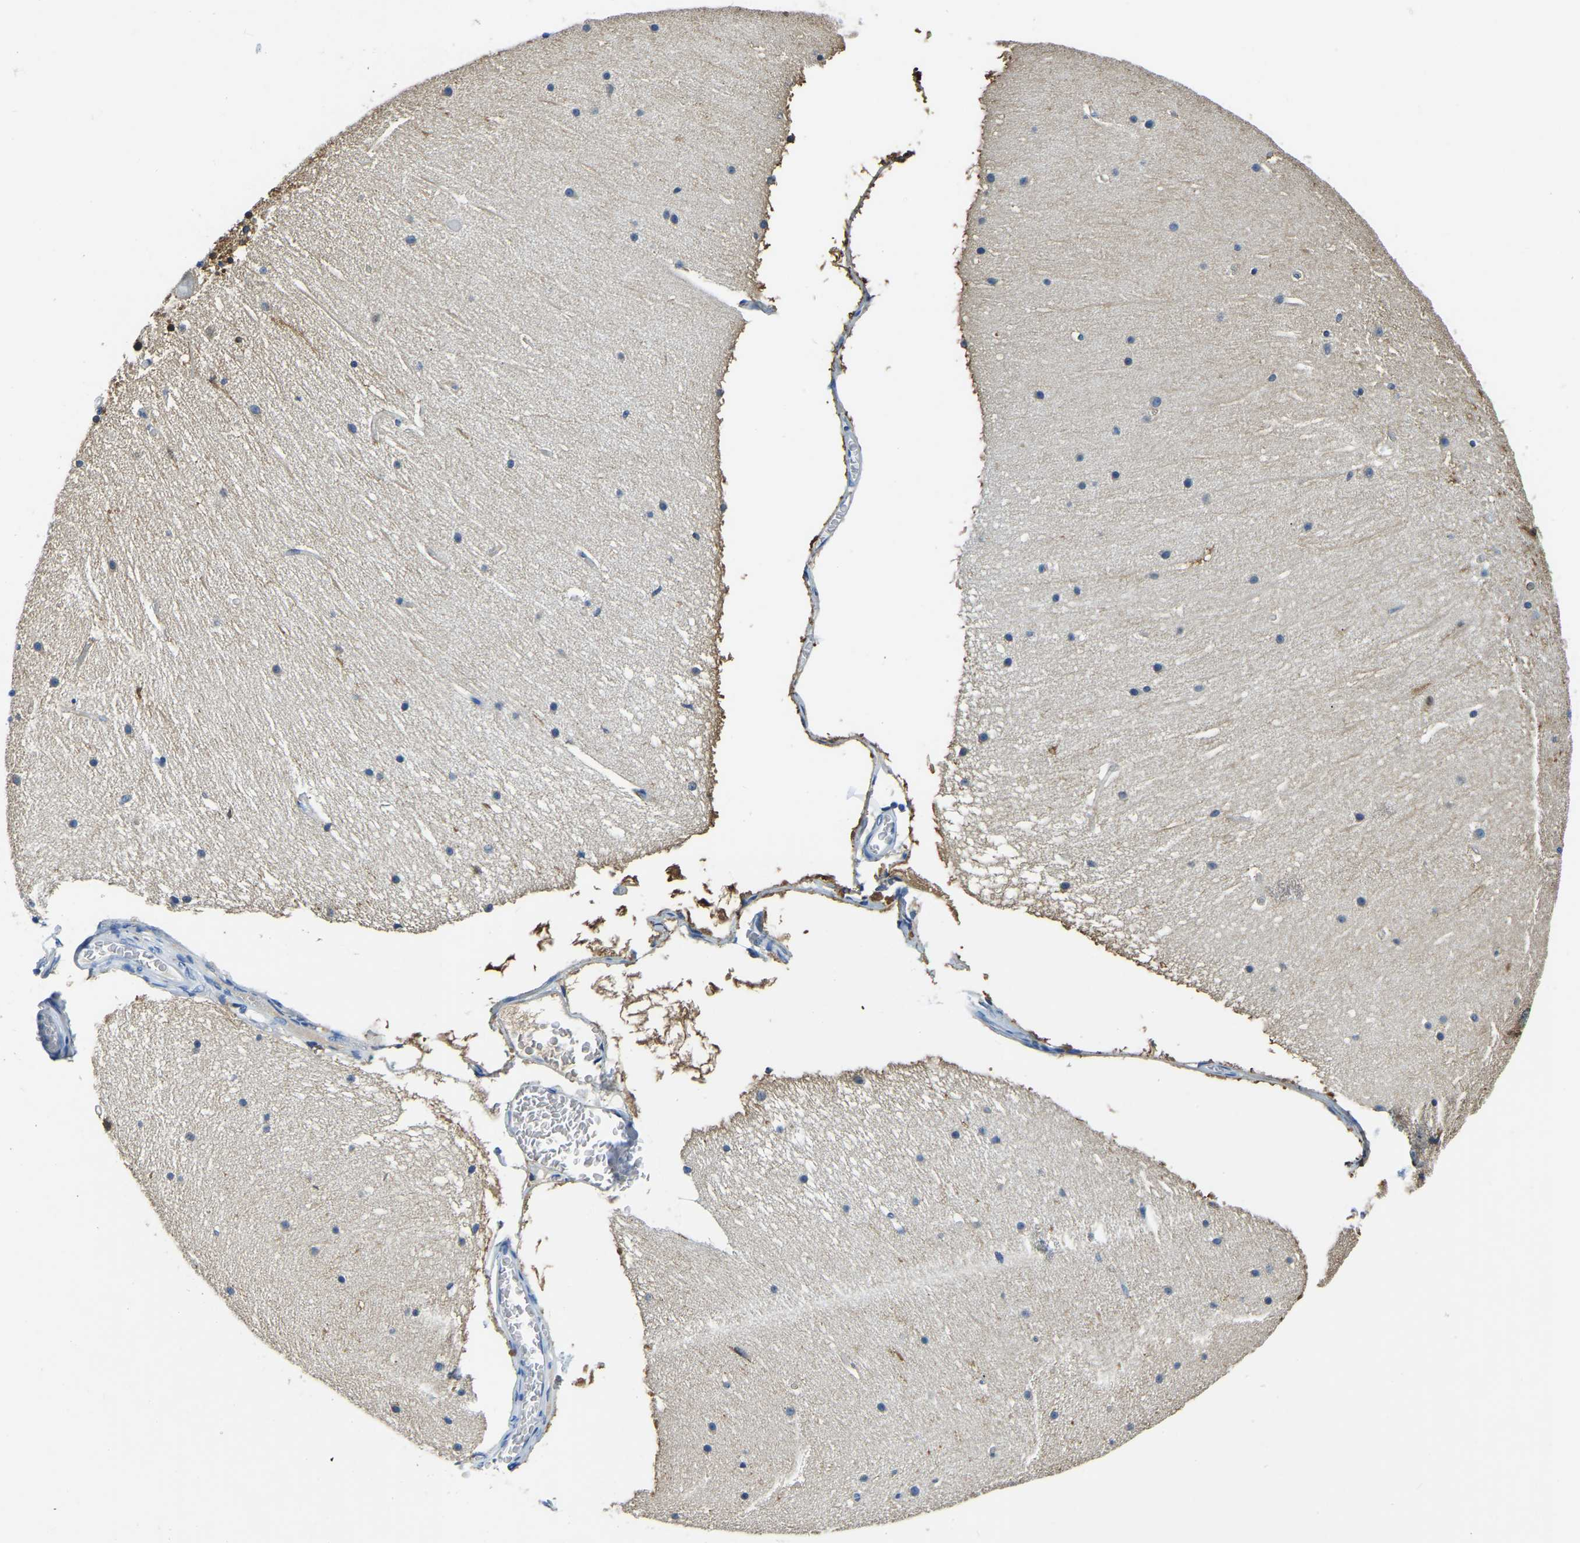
{"staining": {"intensity": "negative", "quantity": "none", "location": "none"}, "tissue": "cerebellum", "cell_type": "Cells in granular layer", "image_type": "normal", "snomed": [{"axis": "morphology", "description": "Normal tissue, NOS"}, {"axis": "topography", "description": "Cerebellum"}], "caption": "This is a histopathology image of immunohistochemistry staining of unremarkable cerebellum, which shows no positivity in cells in granular layer. (Brightfield microscopy of DAB (3,3'-diaminobenzidine) immunohistochemistry at high magnification).", "gene": "ZDHHC13", "patient": {"sex": "female", "age": 19}}